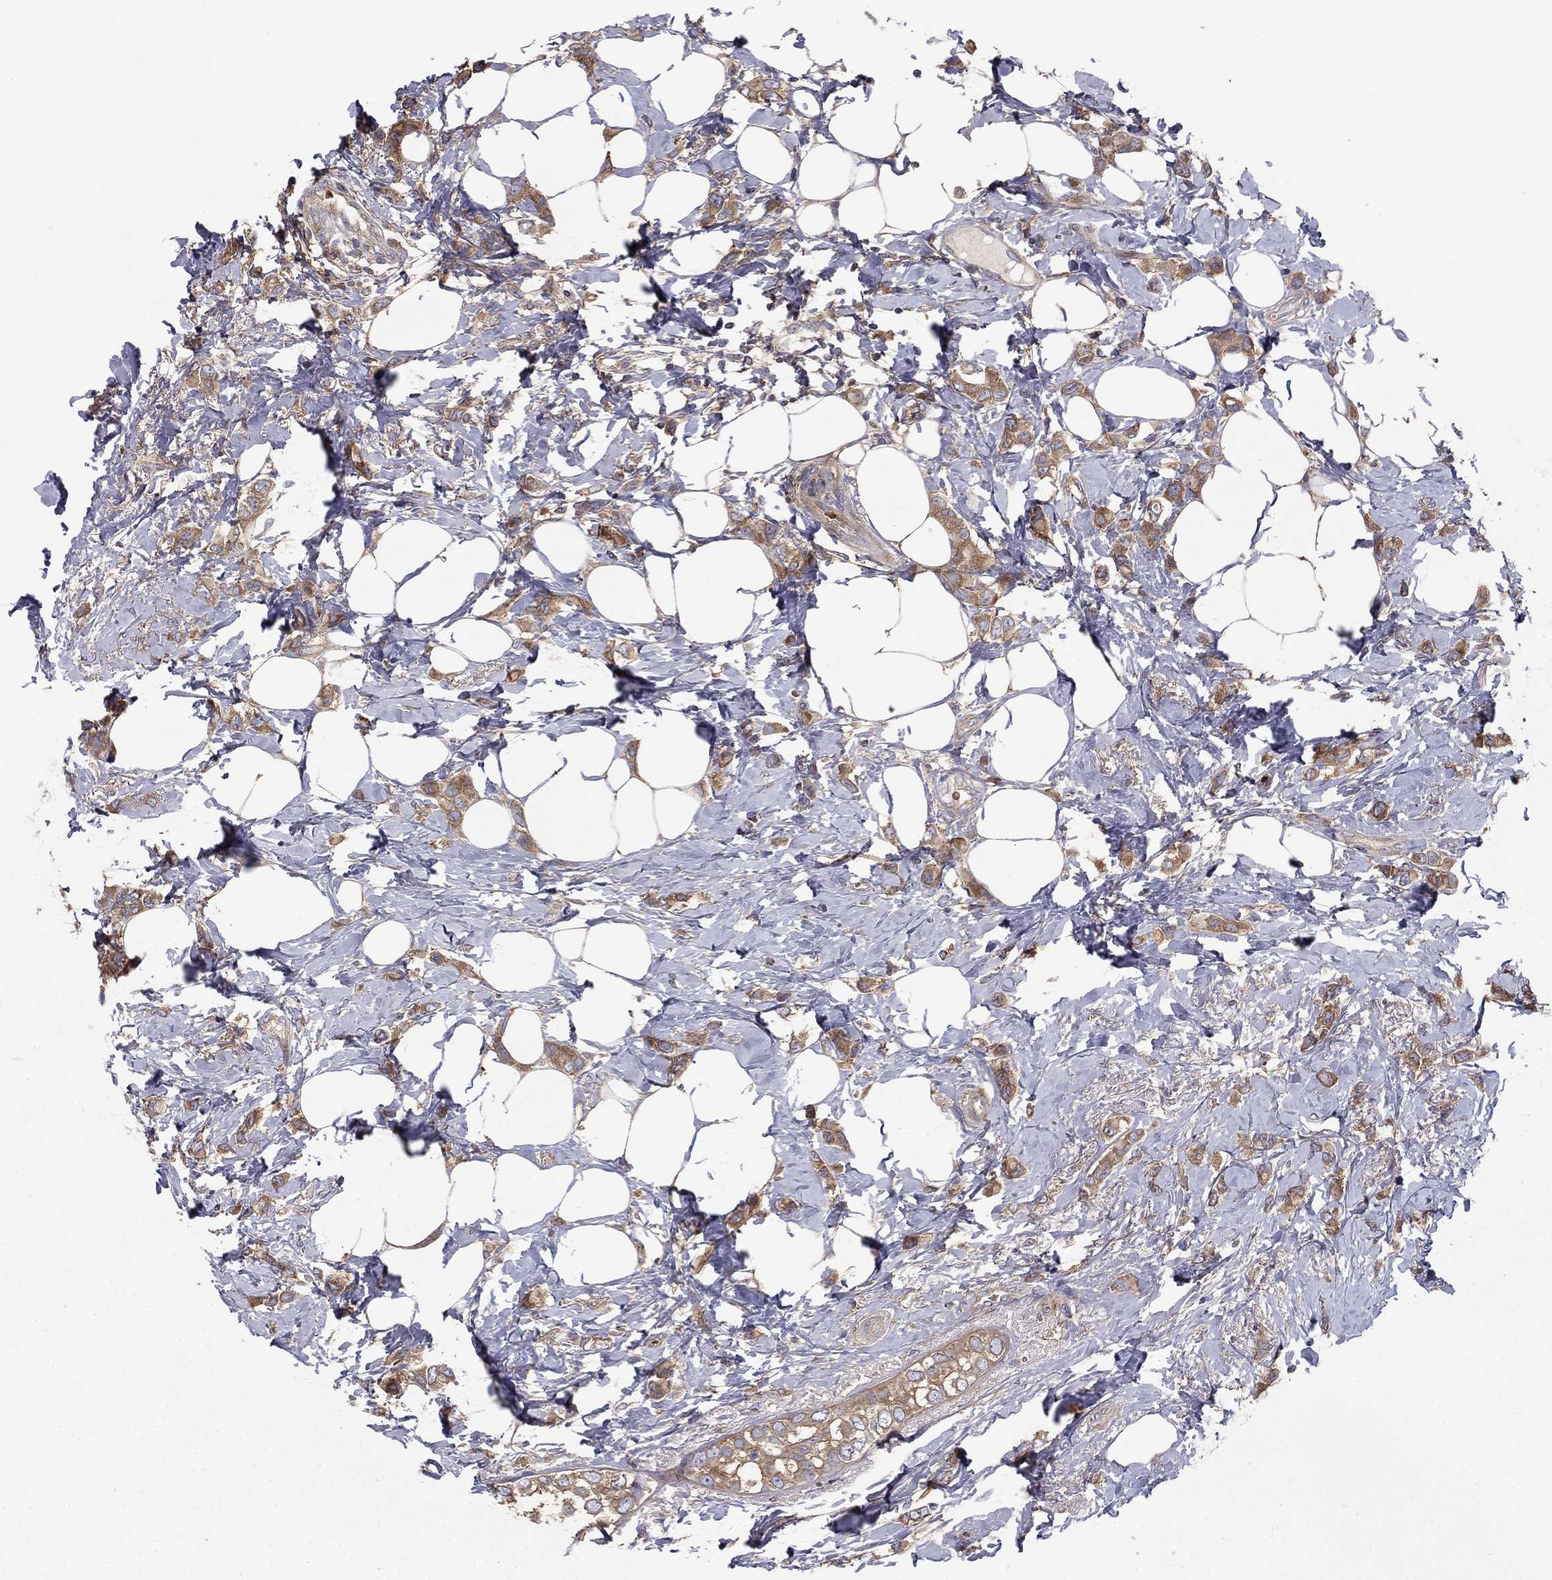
{"staining": {"intensity": "moderate", "quantity": ">75%", "location": "cytoplasmic/membranous"}, "tissue": "breast cancer", "cell_type": "Tumor cells", "image_type": "cancer", "snomed": [{"axis": "morphology", "description": "Lobular carcinoma"}, {"axis": "topography", "description": "Breast"}], "caption": "Breast cancer stained with a protein marker reveals moderate staining in tumor cells.", "gene": "RNF123", "patient": {"sex": "female", "age": 66}}